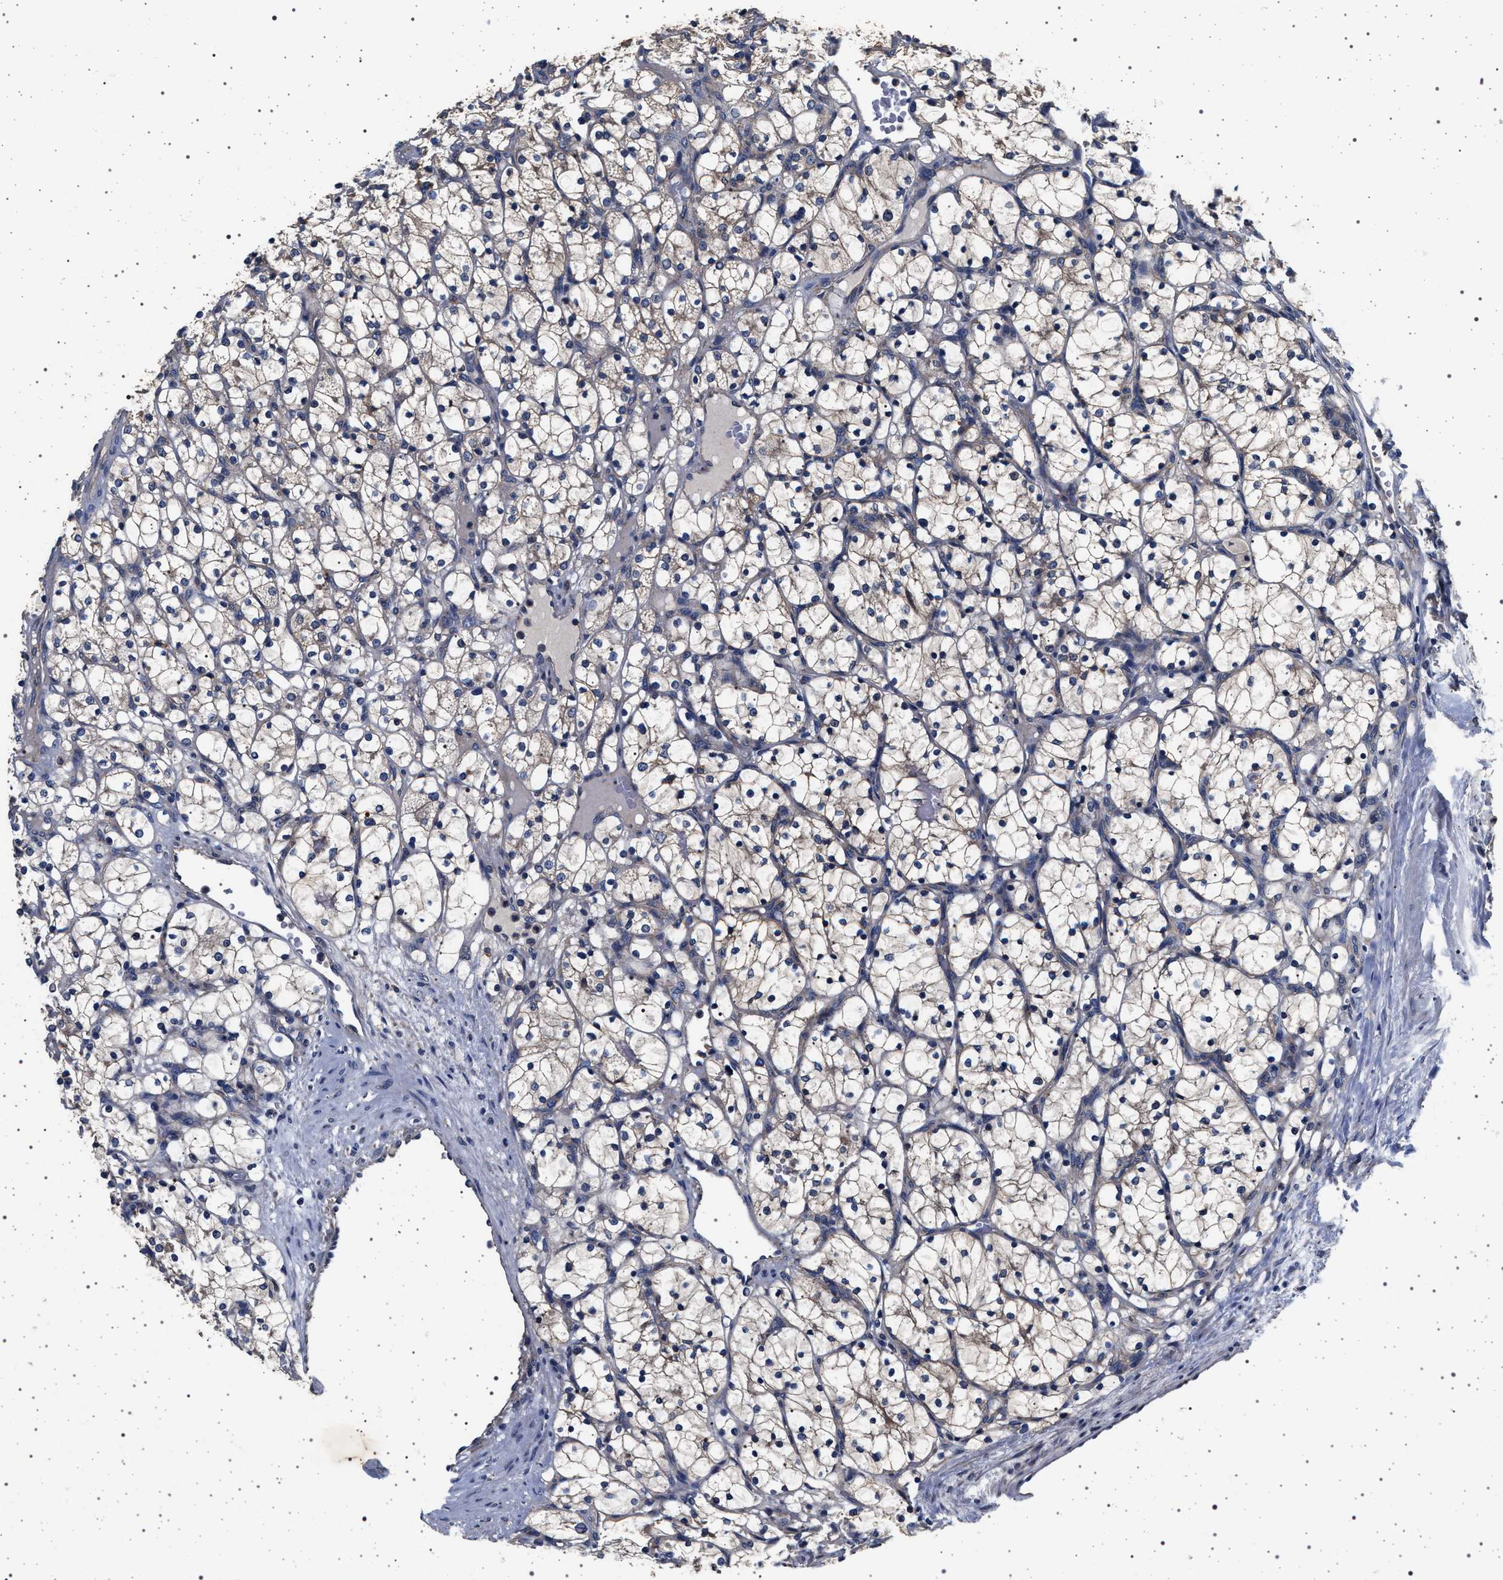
{"staining": {"intensity": "weak", "quantity": "25%-75%", "location": "cytoplasmic/membranous"}, "tissue": "renal cancer", "cell_type": "Tumor cells", "image_type": "cancer", "snomed": [{"axis": "morphology", "description": "Adenocarcinoma, NOS"}, {"axis": "topography", "description": "Kidney"}], "caption": "A brown stain labels weak cytoplasmic/membranous staining of a protein in renal cancer (adenocarcinoma) tumor cells.", "gene": "MAP3K2", "patient": {"sex": "female", "age": 69}}